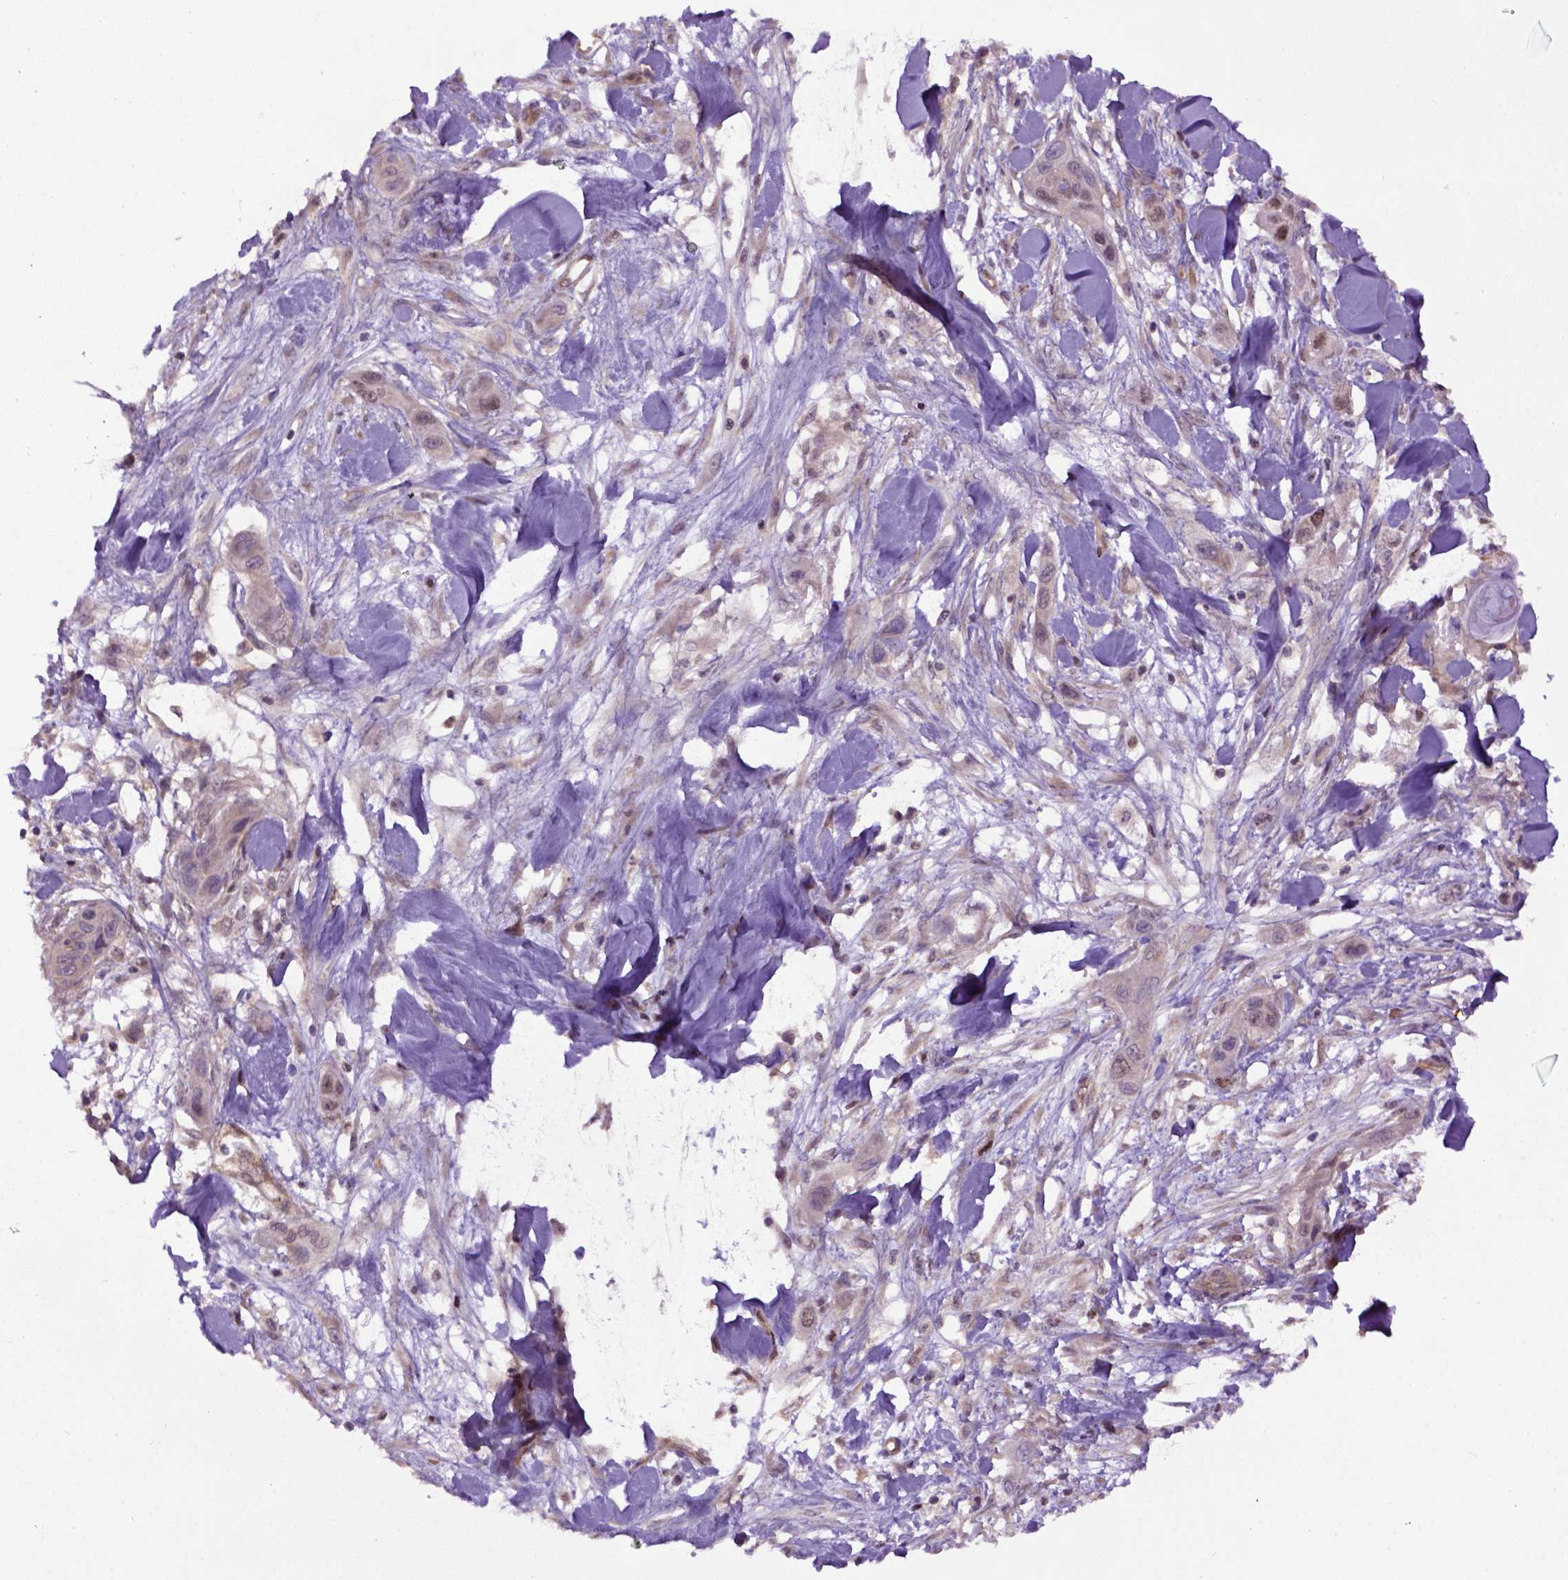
{"staining": {"intensity": "negative", "quantity": "none", "location": "none"}, "tissue": "skin cancer", "cell_type": "Tumor cells", "image_type": "cancer", "snomed": [{"axis": "morphology", "description": "Squamous cell carcinoma, NOS"}, {"axis": "topography", "description": "Skin"}], "caption": "Skin squamous cell carcinoma was stained to show a protein in brown. There is no significant staining in tumor cells. (DAB (3,3'-diaminobenzidine) immunohistochemistry (IHC) with hematoxylin counter stain).", "gene": "WDR48", "patient": {"sex": "male", "age": 79}}